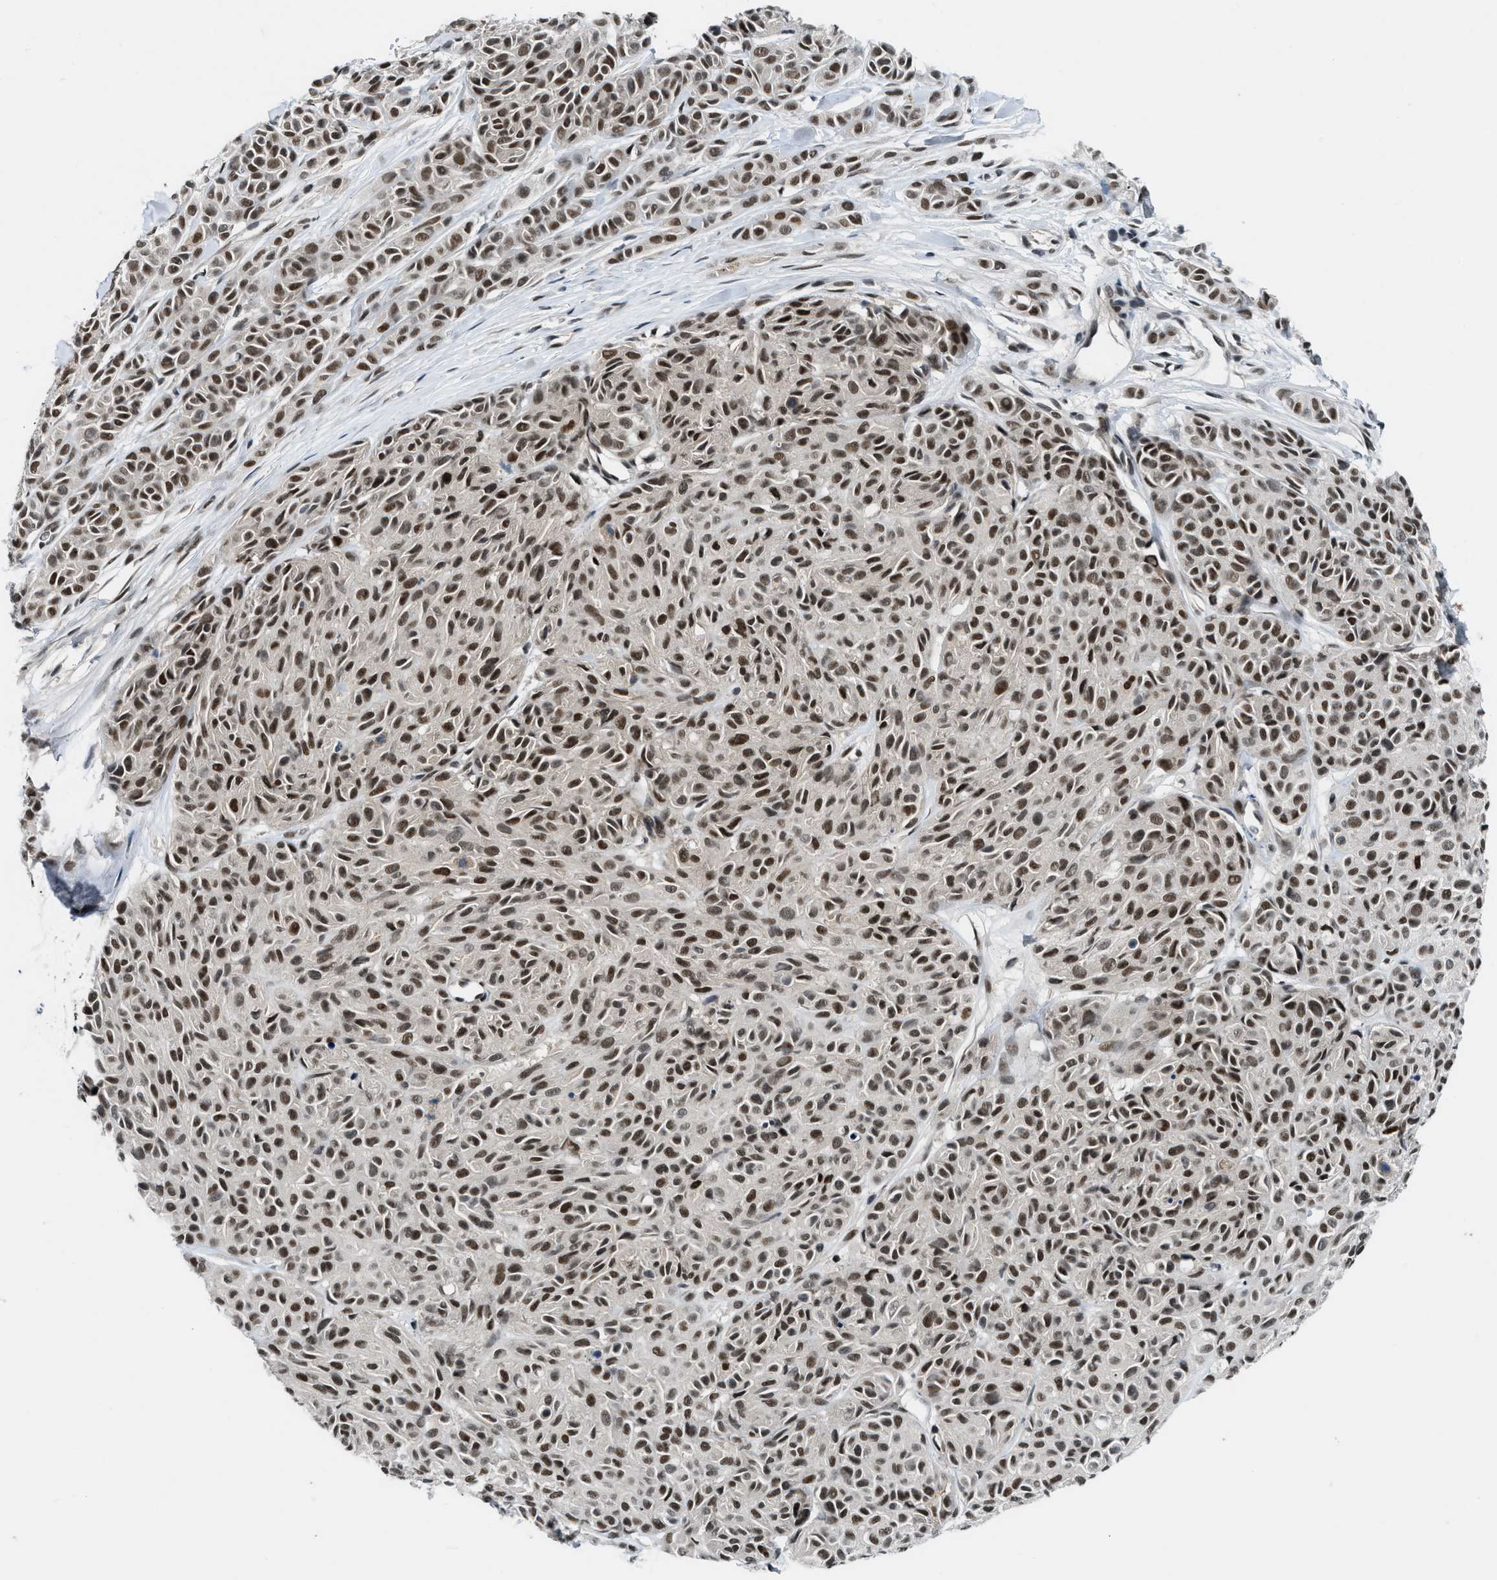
{"staining": {"intensity": "strong", "quantity": ">75%", "location": "nuclear"}, "tissue": "melanoma", "cell_type": "Tumor cells", "image_type": "cancer", "snomed": [{"axis": "morphology", "description": "Malignant melanoma, NOS"}, {"axis": "topography", "description": "Skin"}], "caption": "Immunohistochemical staining of human melanoma demonstrates high levels of strong nuclear protein positivity in approximately >75% of tumor cells.", "gene": "NCOA1", "patient": {"sex": "male", "age": 62}}